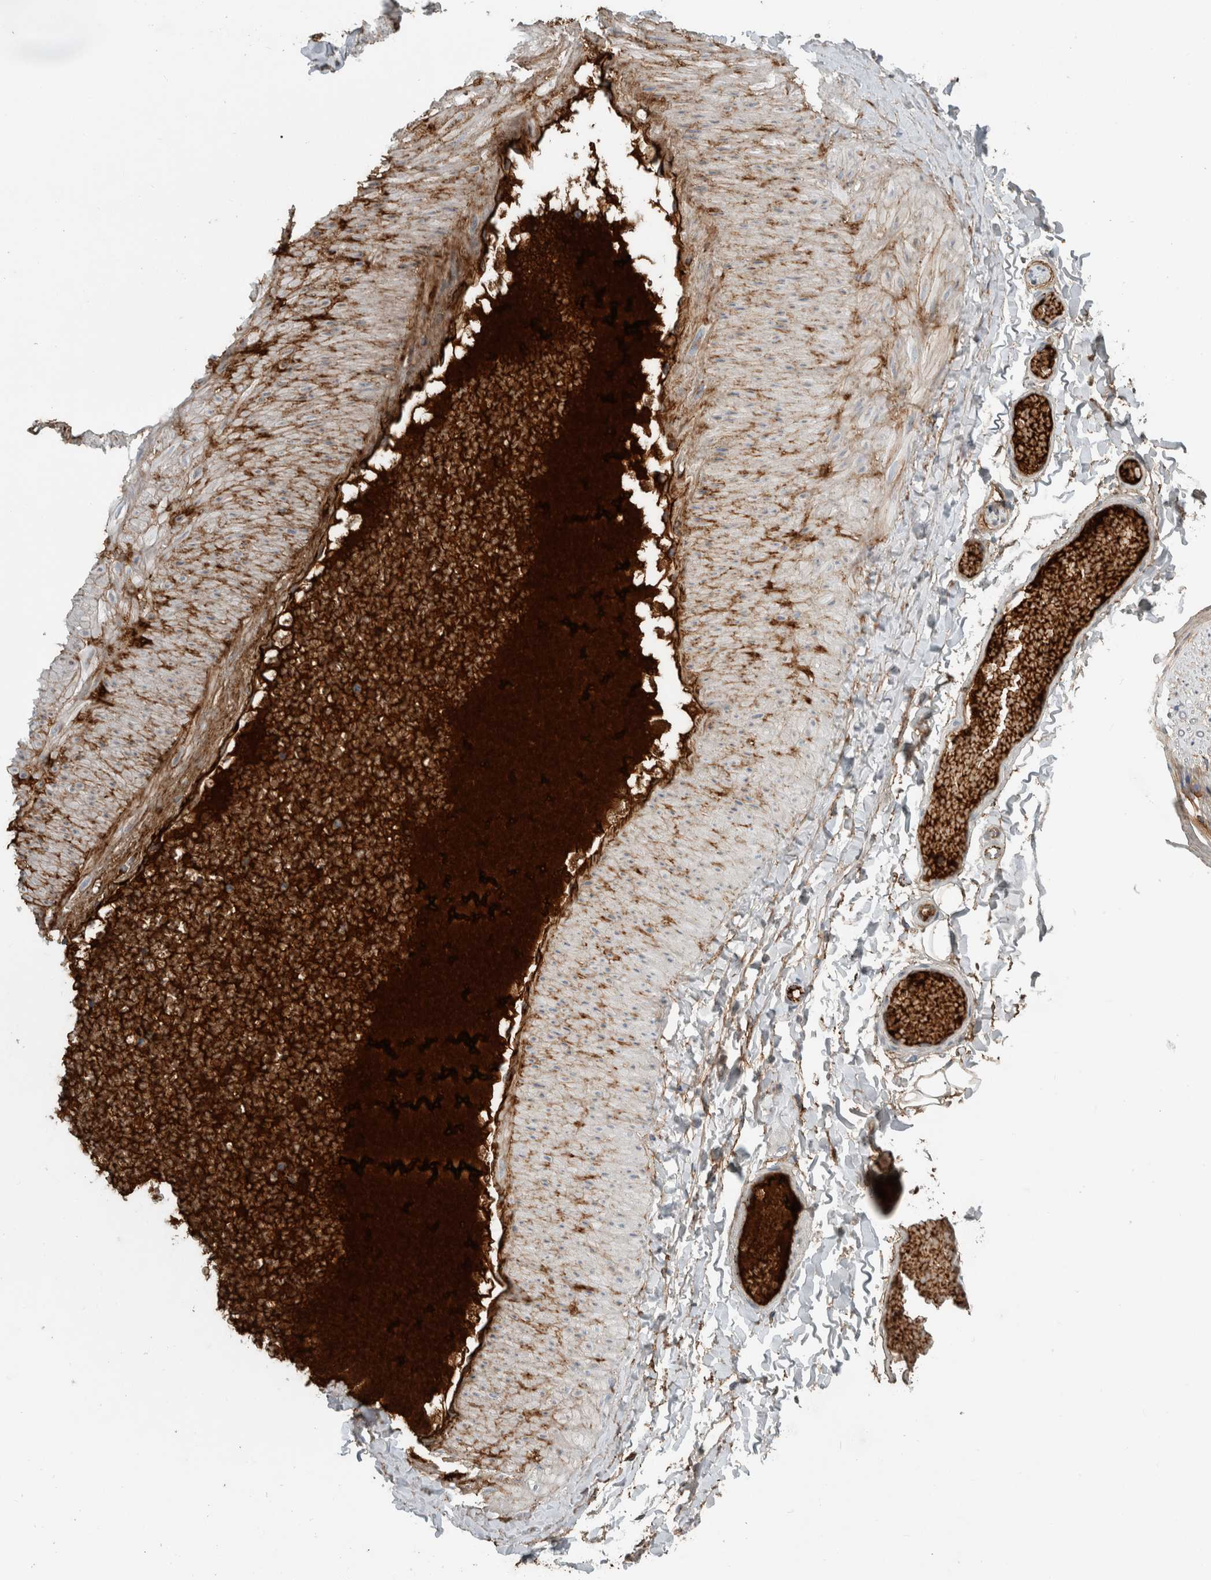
{"staining": {"intensity": "moderate", "quantity": "25%-75%", "location": "cytoplasmic/membranous"}, "tissue": "adipose tissue", "cell_type": "Adipocytes", "image_type": "normal", "snomed": [{"axis": "morphology", "description": "Normal tissue, NOS"}, {"axis": "topography", "description": "Adipose tissue"}, {"axis": "topography", "description": "Vascular tissue"}, {"axis": "topography", "description": "Peripheral nerve tissue"}], "caption": "A photomicrograph of human adipose tissue stained for a protein shows moderate cytoplasmic/membranous brown staining in adipocytes. Using DAB (3,3'-diaminobenzidine) (brown) and hematoxylin (blue) stains, captured at high magnification using brightfield microscopy.", "gene": "FN1", "patient": {"sex": "male", "age": 25}}